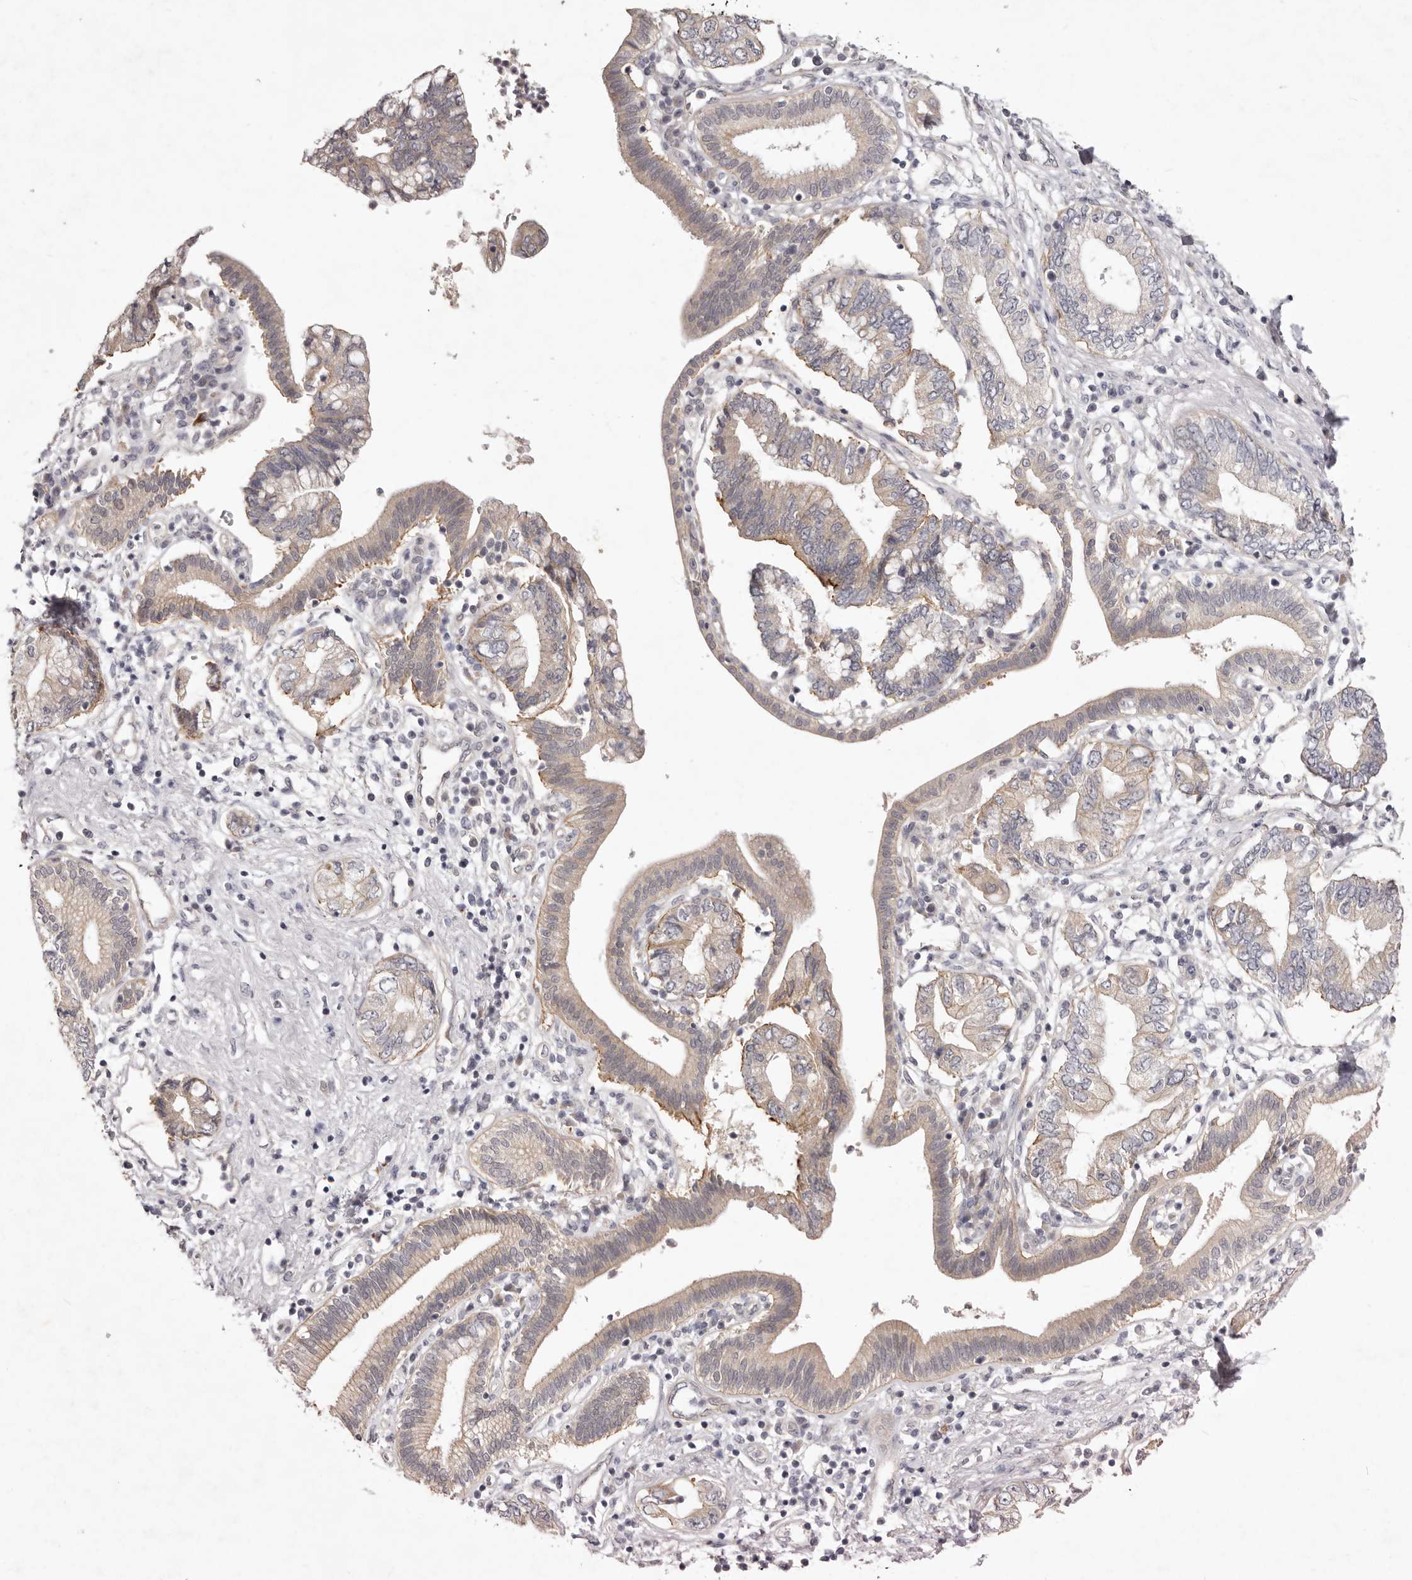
{"staining": {"intensity": "weak", "quantity": ">75%", "location": "cytoplasmic/membranous"}, "tissue": "pancreatic cancer", "cell_type": "Tumor cells", "image_type": "cancer", "snomed": [{"axis": "morphology", "description": "Adenocarcinoma, NOS"}, {"axis": "topography", "description": "Pancreas"}], "caption": "Immunohistochemistry (IHC) of pancreatic cancer demonstrates low levels of weak cytoplasmic/membranous expression in about >75% of tumor cells.", "gene": "GARNL3", "patient": {"sex": "female", "age": 73}}